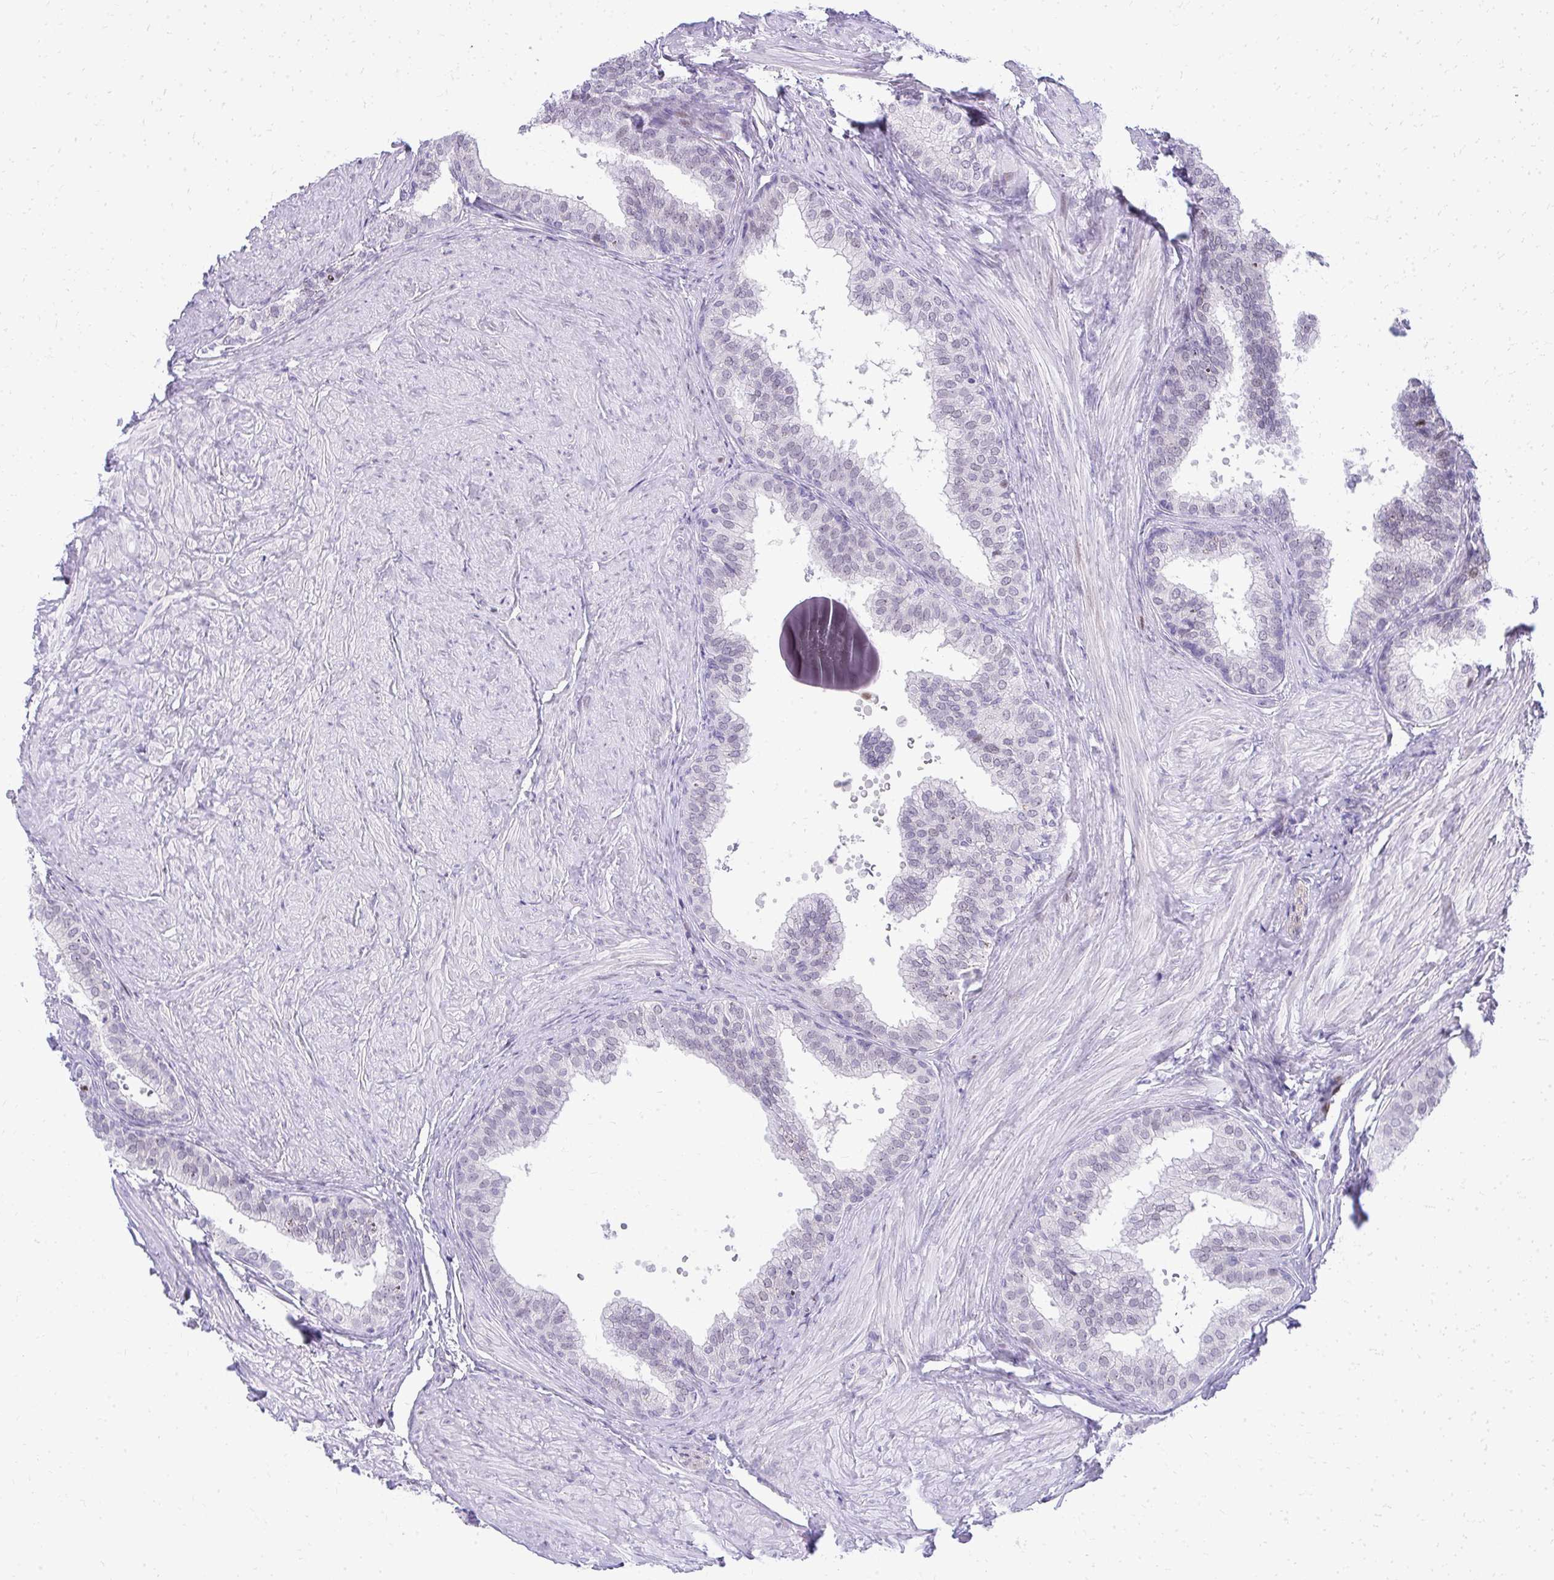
{"staining": {"intensity": "weak", "quantity": "25%-75%", "location": "nuclear"}, "tissue": "prostate", "cell_type": "Glandular cells", "image_type": "normal", "snomed": [{"axis": "morphology", "description": "Normal tissue, NOS"}, {"axis": "topography", "description": "Prostate"}, {"axis": "topography", "description": "Peripheral nerve tissue"}], "caption": "A photomicrograph of prostate stained for a protein reveals weak nuclear brown staining in glandular cells.", "gene": "GLDN", "patient": {"sex": "male", "age": 55}}